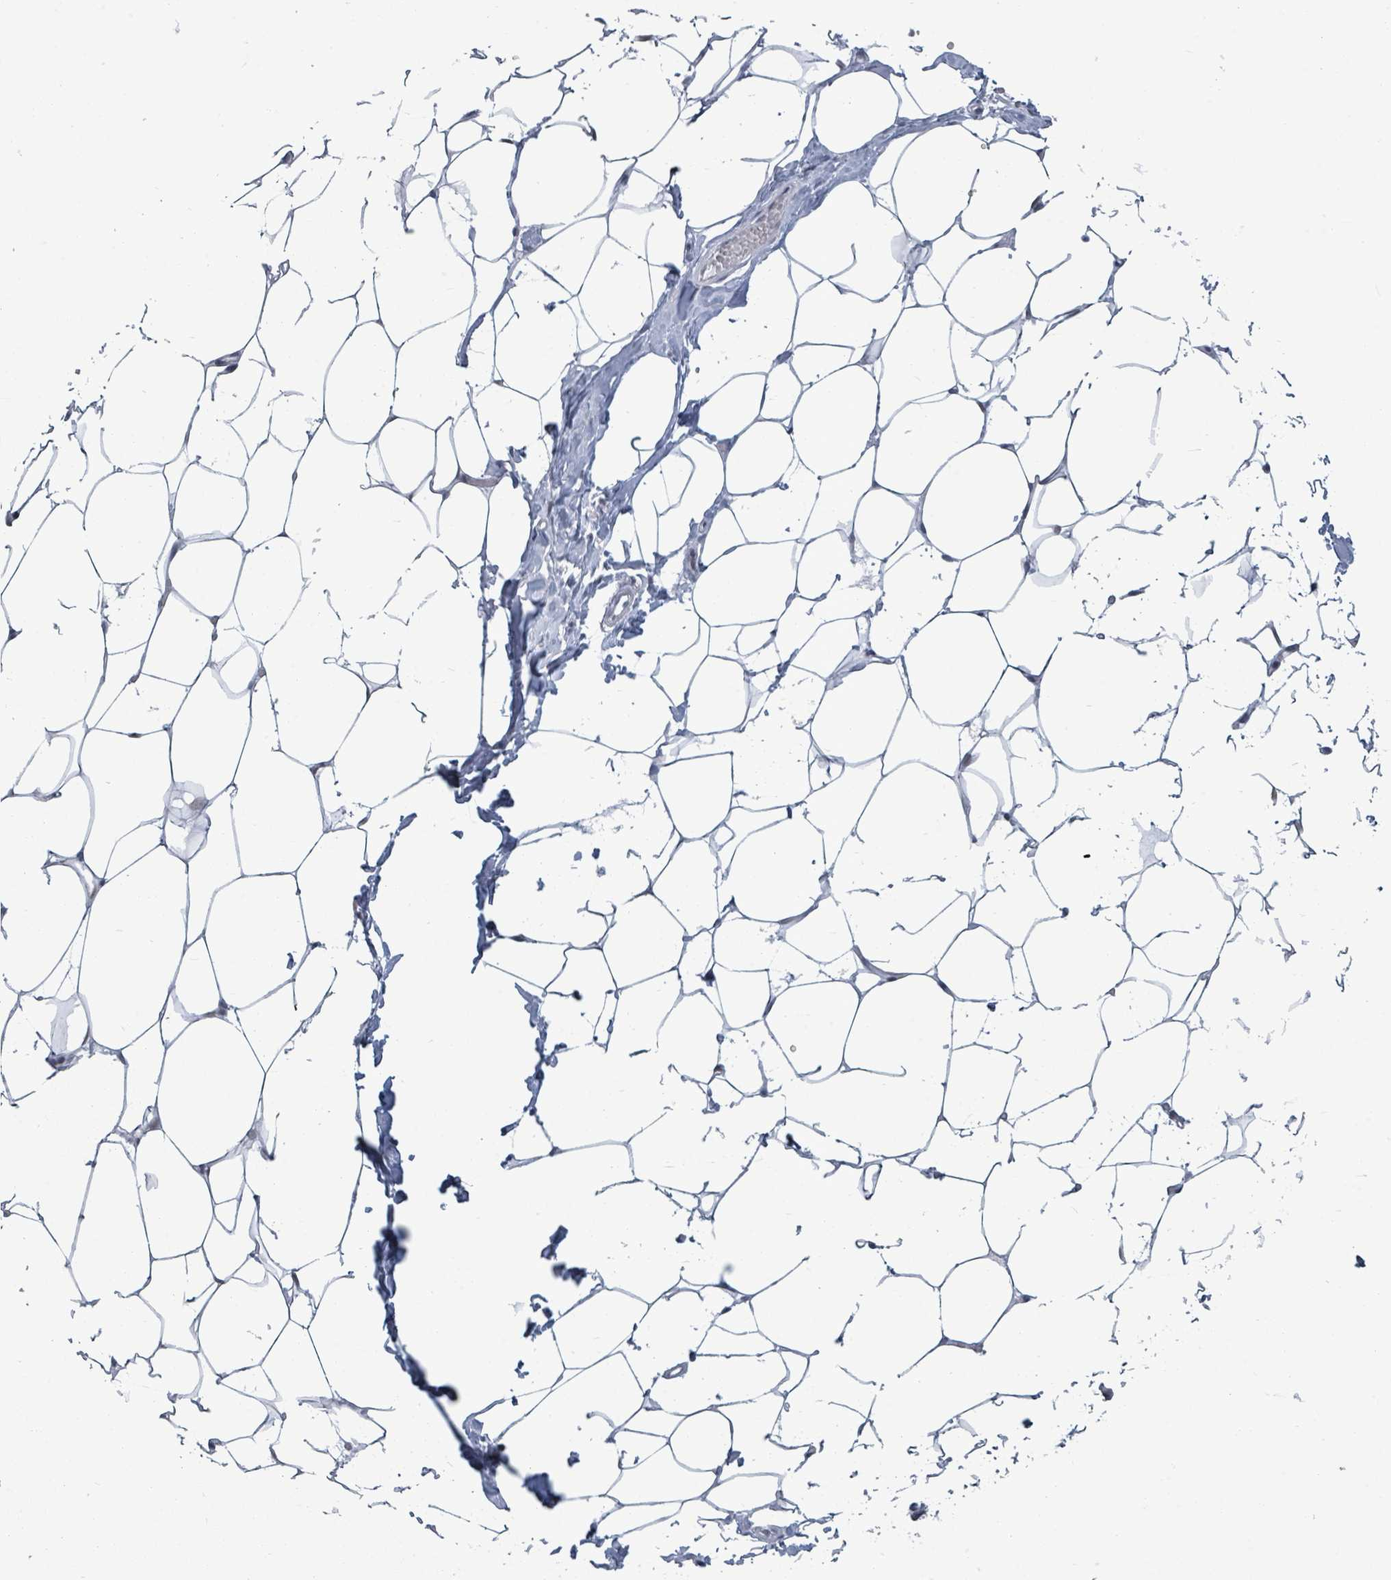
{"staining": {"intensity": "negative", "quantity": "none", "location": "none"}, "tissue": "breast", "cell_type": "Adipocytes", "image_type": "normal", "snomed": [{"axis": "morphology", "description": "Normal tissue, NOS"}, {"axis": "topography", "description": "Breast"}], "caption": "A high-resolution histopathology image shows immunohistochemistry staining of unremarkable breast, which exhibits no significant positivity in adipocytes. The staining was performed using DAB to visualize the protein expression in brown, while the nuclei were stained in blue with hematoxylin (Magnification: 20x).", "gene": "BIVM", "patient": {"sex": "female", "age": 27}}